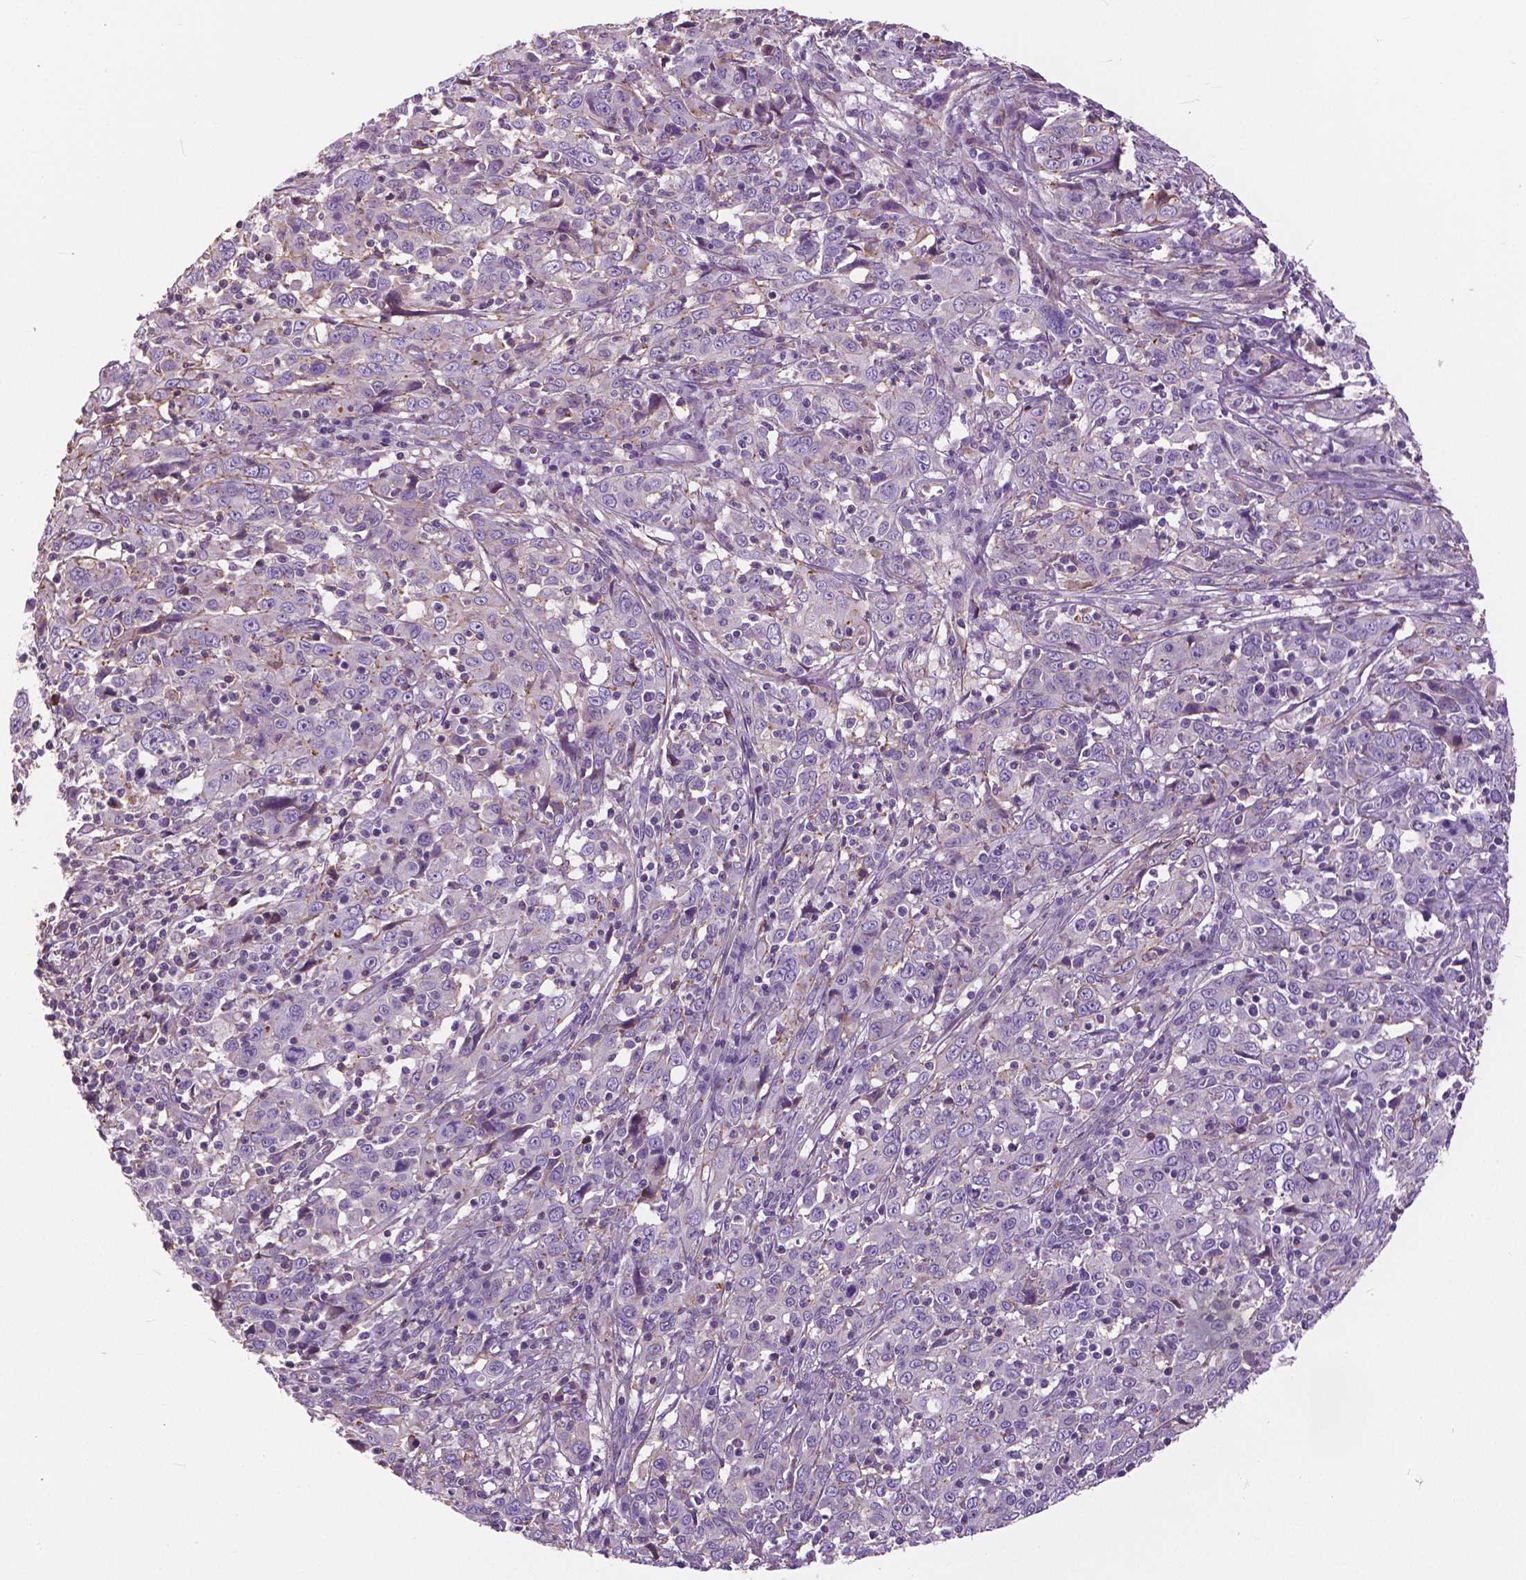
{"staining": {"intensity": "negative", "quantity": "none", "location": "none"}, "tissue": "cervical cancer", "cell_type": "Tumor cells", "image_type": "cancer", "snomed": [{"axis": "morphology", "description": "Squamous cell carcinoma, NOS"}, {"axis": "topography", "description": "Cervix"}], "caption": "Tumor cells are negative for brown protein staining in cervical squamous cell carcinoma. Brightfield microscopy of immunohistochemistry (IHC) stained with DAB (brown) and hematoxylin (blue), captured at high magnification.", "gene": "ANXA13", "patient": {"sex": "female", "age": 46}}